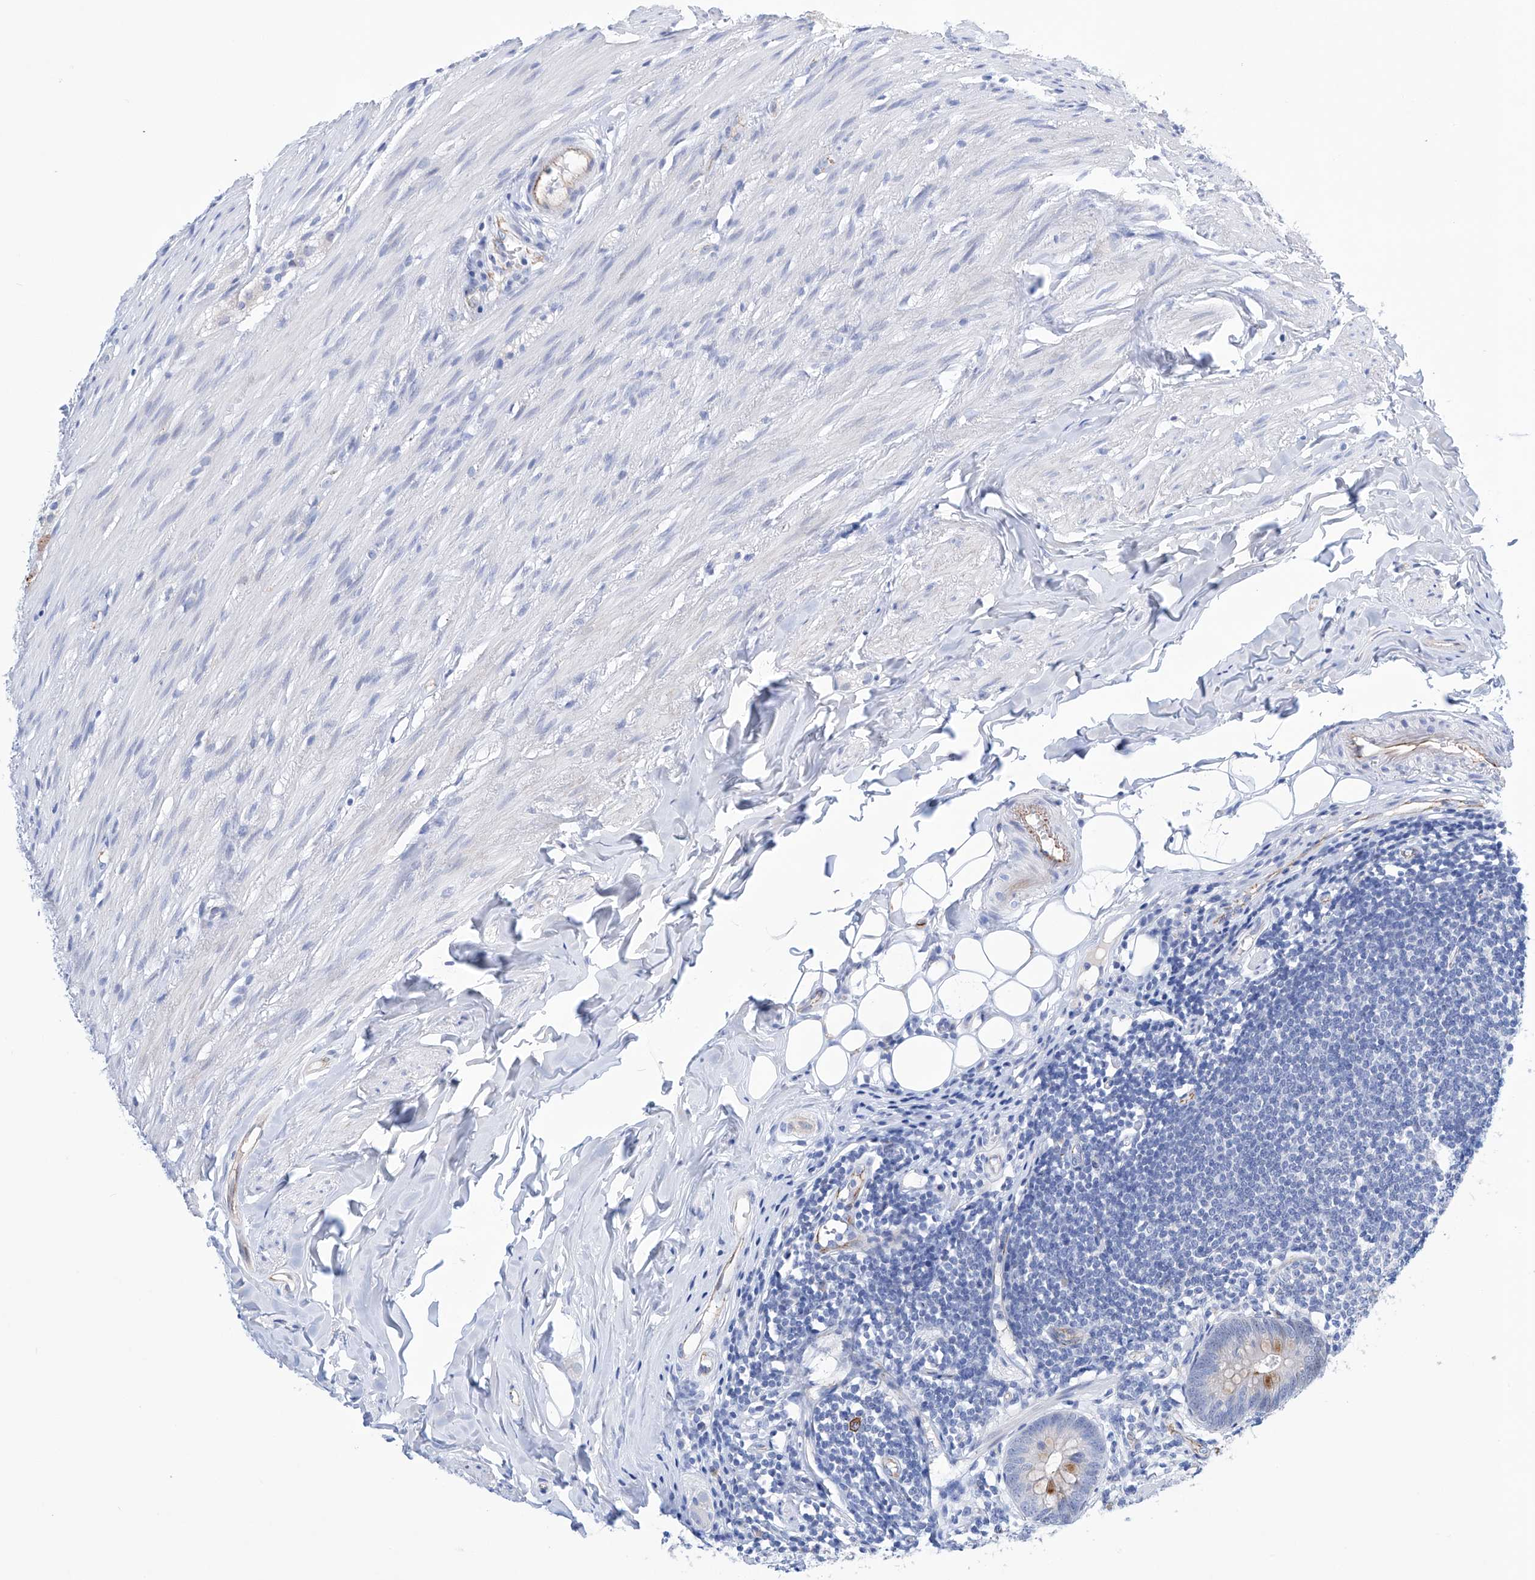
{"staining": {"intensity": "negative", "quantity": "none", "location": "none"}, "tissue": "appendix", "cell_type": "Glandular cells", "image_type": "normal", "snomed": [{"axis": "morphology", "description": "Normal tissue, NOS"}, {"axis": "topography", "description": "Appendix"}], "caption": "This is an IHC micrograph of normal human appendix. There is no staining in glandular cells.", "gene": "ETV7", "patient": {"sex": "female", "age": 62}}